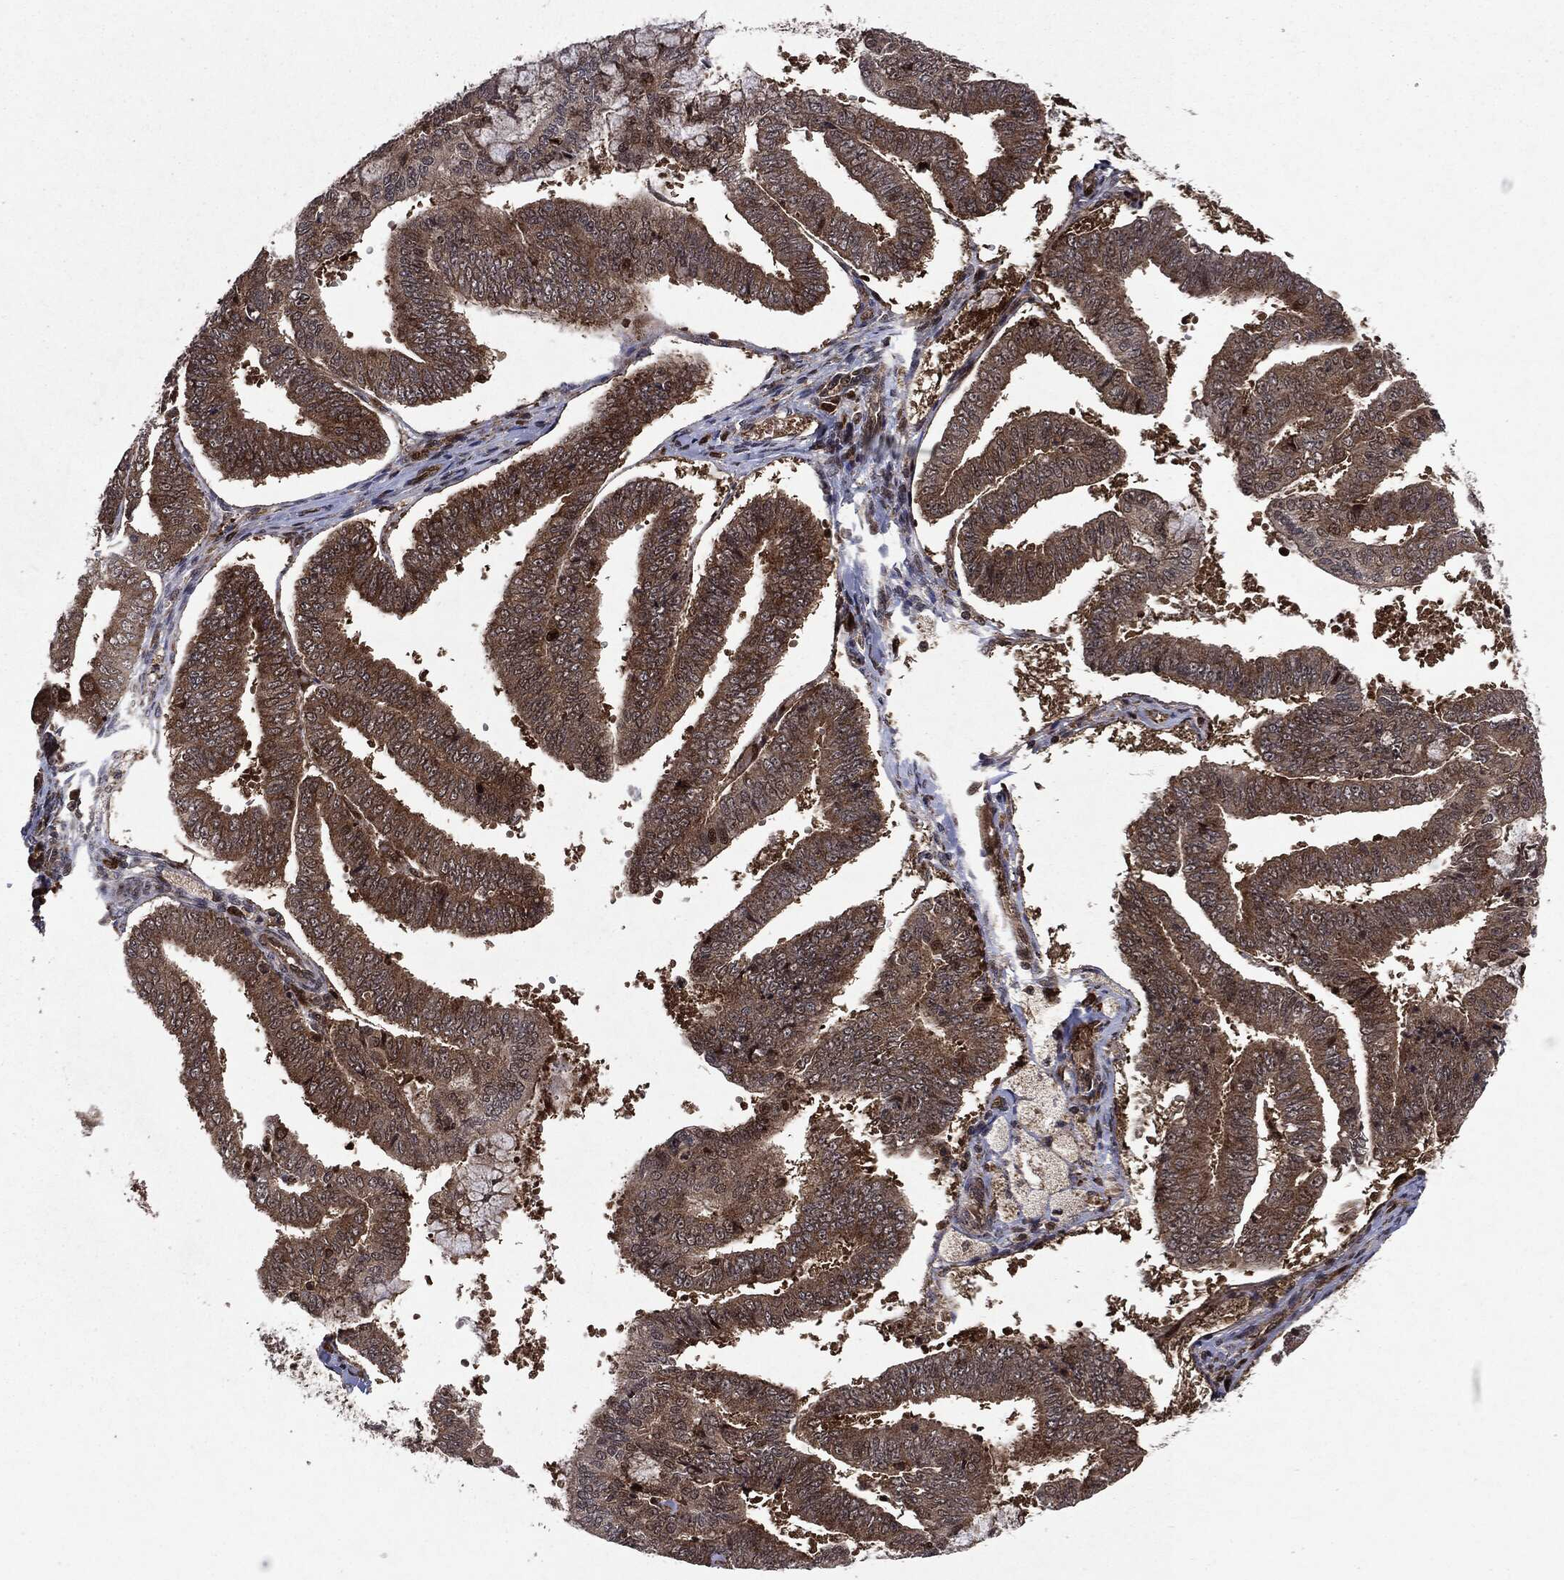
{"staining": {"intensity": "moderate", "quantity": ">75%", "location": "cytoplasmic/membranous"}, "tissue": "endometrial cancer", "cell_type": "Tumor cells", "image_type": "cancer", "snomed": [{"axis": "morphology", "description": "Adenocarcinoma, NOS"}, {"axis": "topography", "description": "Endometrium"}], "caption": "Tumor cells show moderate cytoplasmic/membranous positivity in approximately >75% of cells in endometrial adenocarcinoma.", "gene": "OTUB1", "patient": {"sex": "female", "age": 63}}